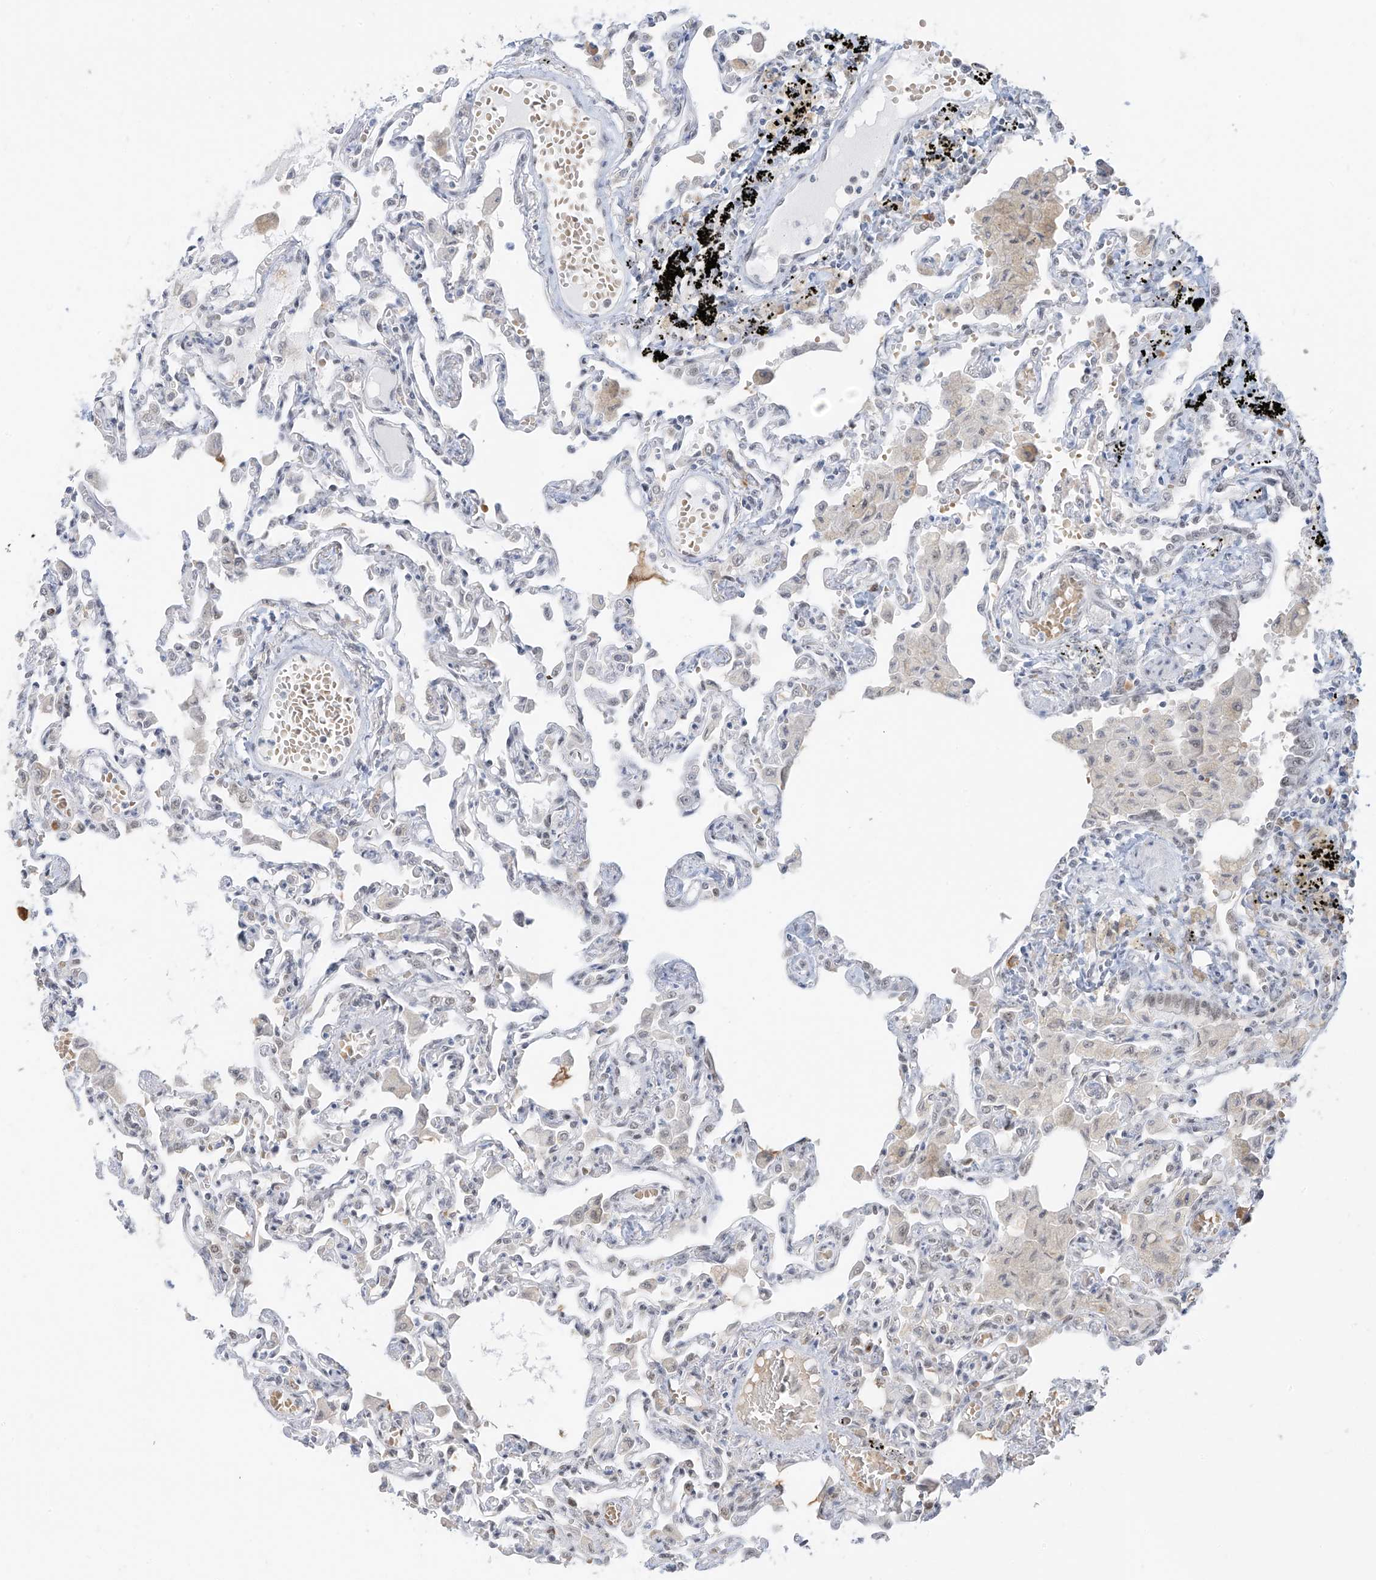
{"staining": {"intensity": "negative", "quantity": "none", "location": "none"}, "tissue": "lung", "cell_type": "Alveolar cells", "image_type": "normal", "snomed": [{"axis": "morphology", "description": "Normal tissue, NOS"}, {"axis": "topography", "description": "Bronchus"}, {"axis": "topography", "description": "Lung"}], "caption": "This is an immunohistochemistry (IHC) photomicrograph of unremarkable lung. There is no staining in alveolar cells.", "gene": "ZMYM2", "patient": {"sex": "female", "age": 49}}